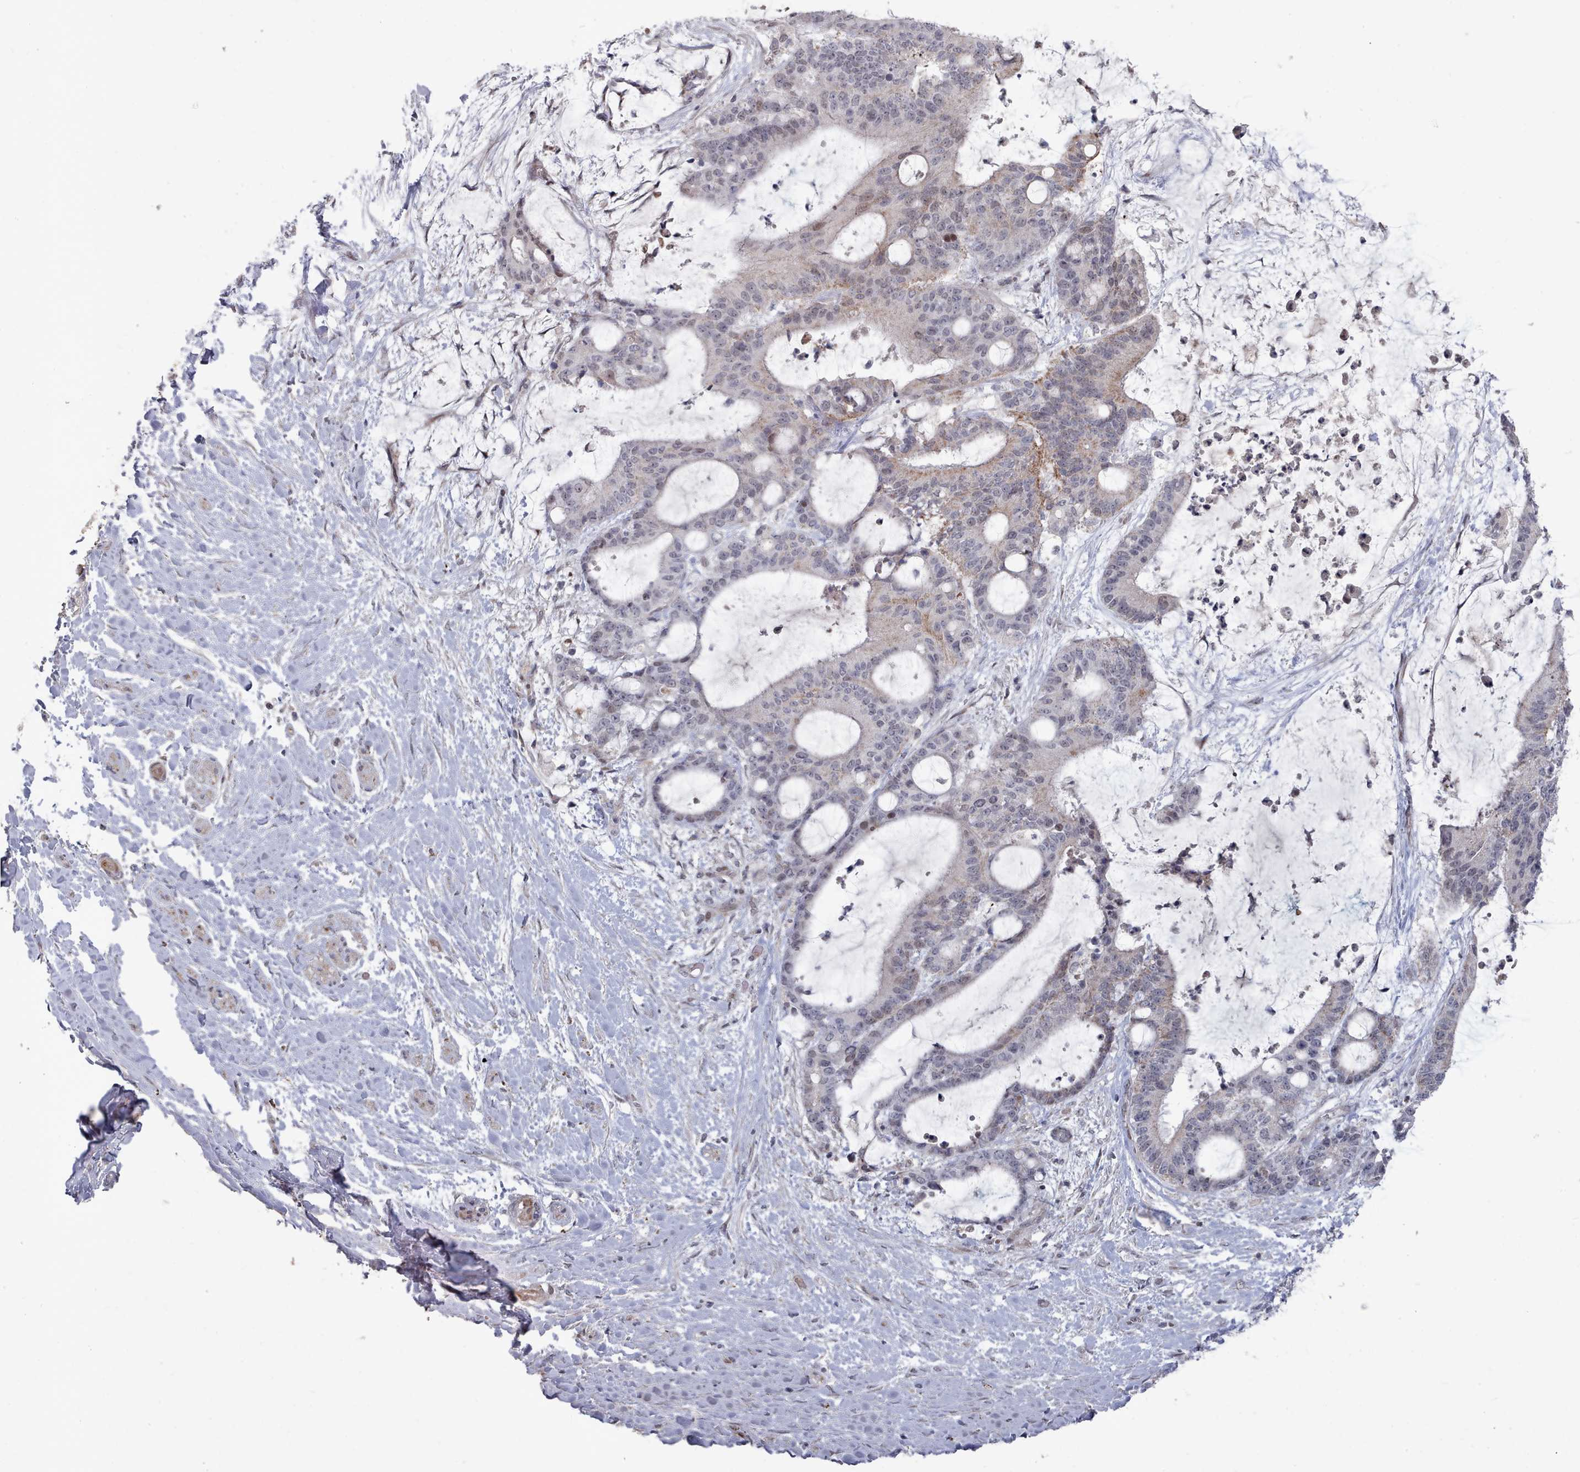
{"staining": {"intensity": "moderate", "quantity": "<25%", "location": "nuclear"}, "tissue": "liver cancer", "cell_type": "Tumor cells", "image_type": "cancer", "snomed": [{"axis": "morphology", "description": "Normal tissue, NOS"}, {"axis": "morphology", "description": "Cholangiocarcinoma"}, {"axis": "topography", "description": "Liver"}, {"axis": "topography", "description": "Peripheral nerve tissue"}], "caption": "A brown stain labels moderate nuclear expression of a protein in human liver cancer (cholangiocarcinoma) tumor cells.", "gene": "CPSF4", "patient": {"sex": "female", "age": 73}}